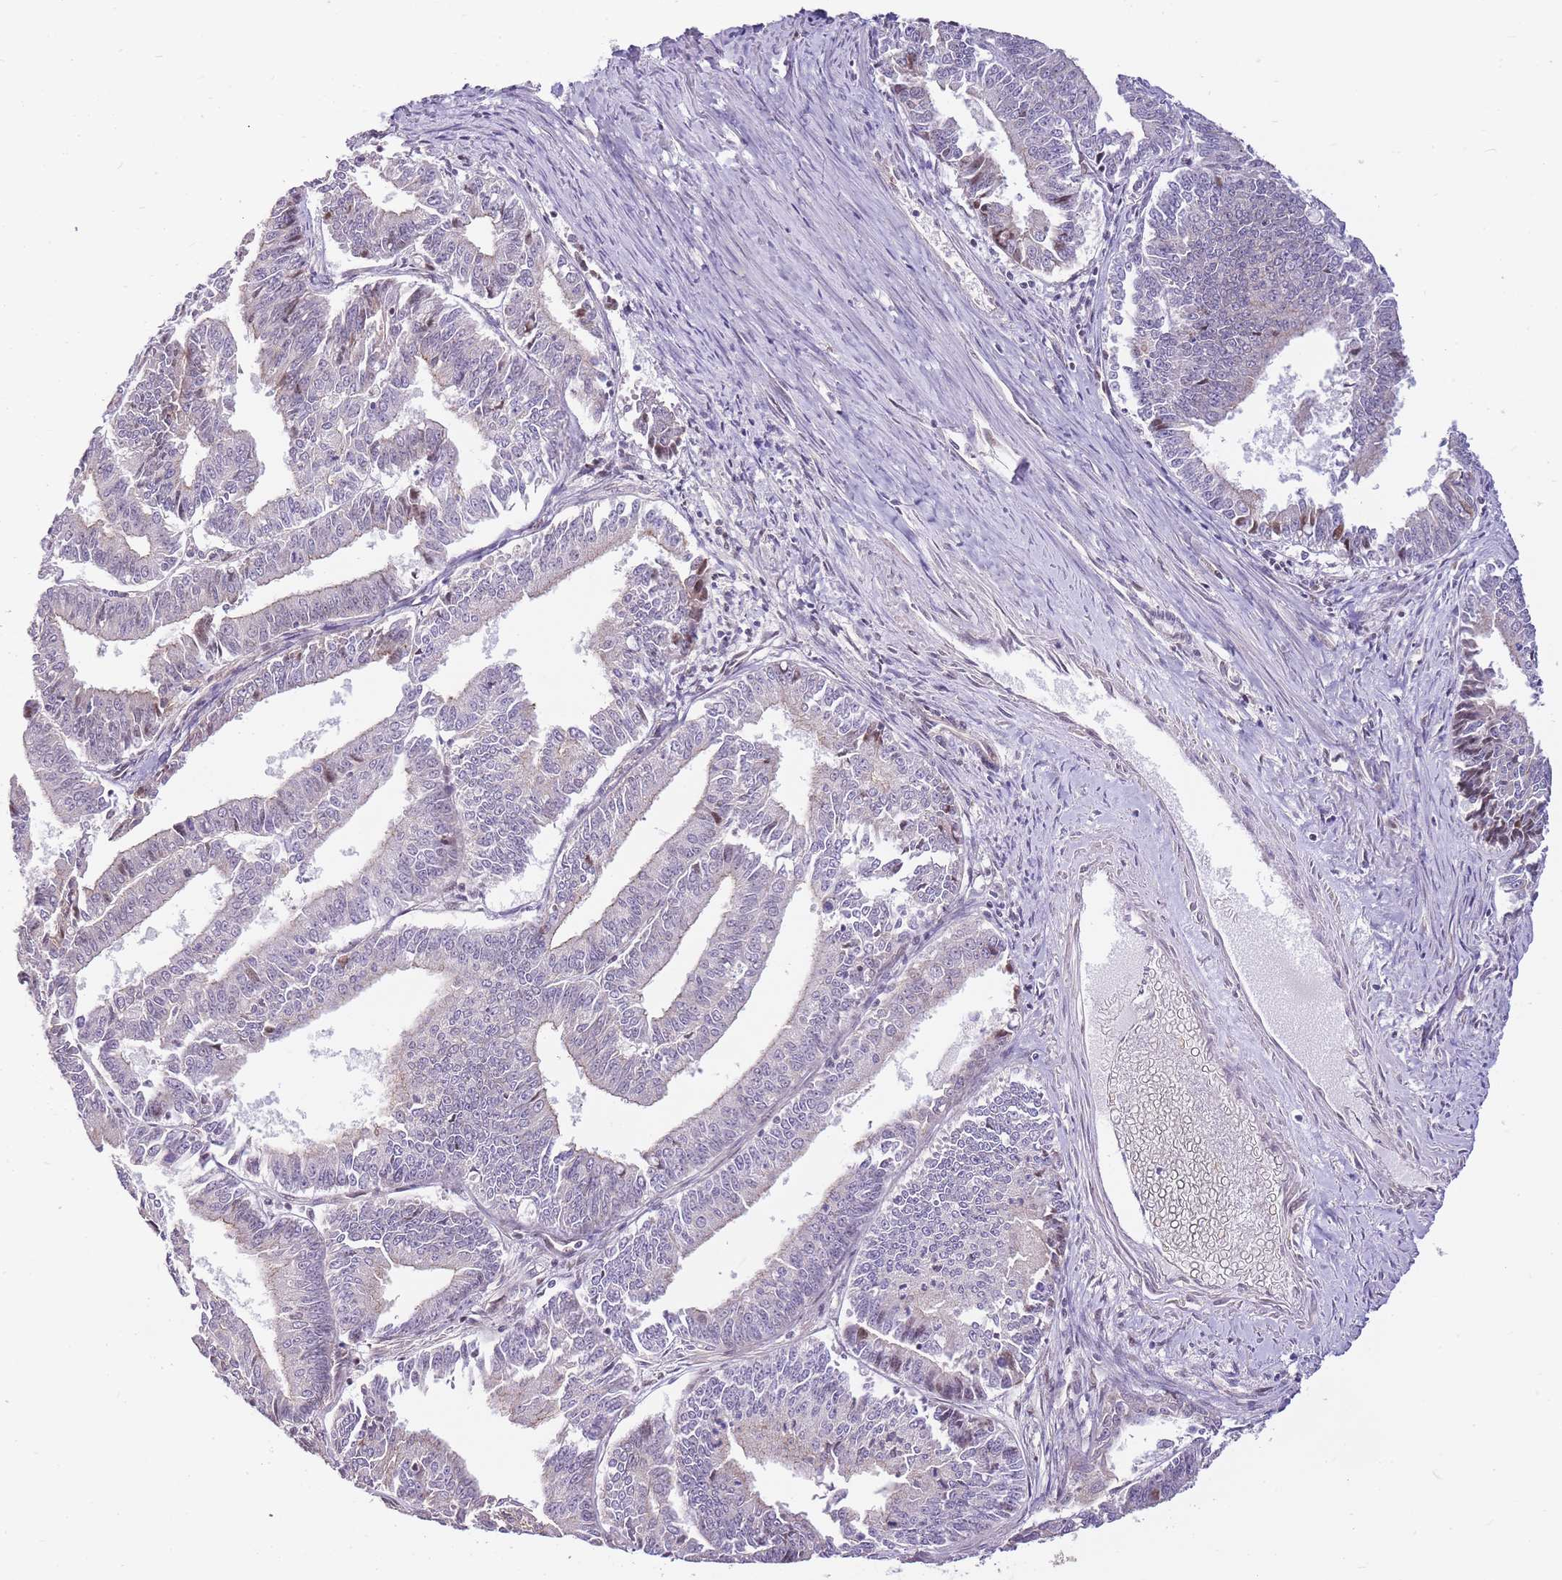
{"staining": {"intensity": "weak", "quantity": "<25%", "location": "cytoplasmic/membranous,nuclear"}, "tissue": "endometrial cancer", "cell_type": "Tumor cells", "image_type": "cancer", "snomed": [{"axis": "morphology", "description": "Adenocarcinoma, NOS"}, {"axis": "topography", "description": "Endometrium"}], "caption": "A high-resolution histopathology image shows immunohistochemistry staining of adenocarcinoma (endometrial), which reveals no significant positivity in tumor cells. The staining is performed using DAB (3,3'-diaminobenzidine) brown chromogen with nuclei counter-stained in using hematoxylin.", "gene": "CLBA1", "patient": {"sex": "female", "age": 73}}